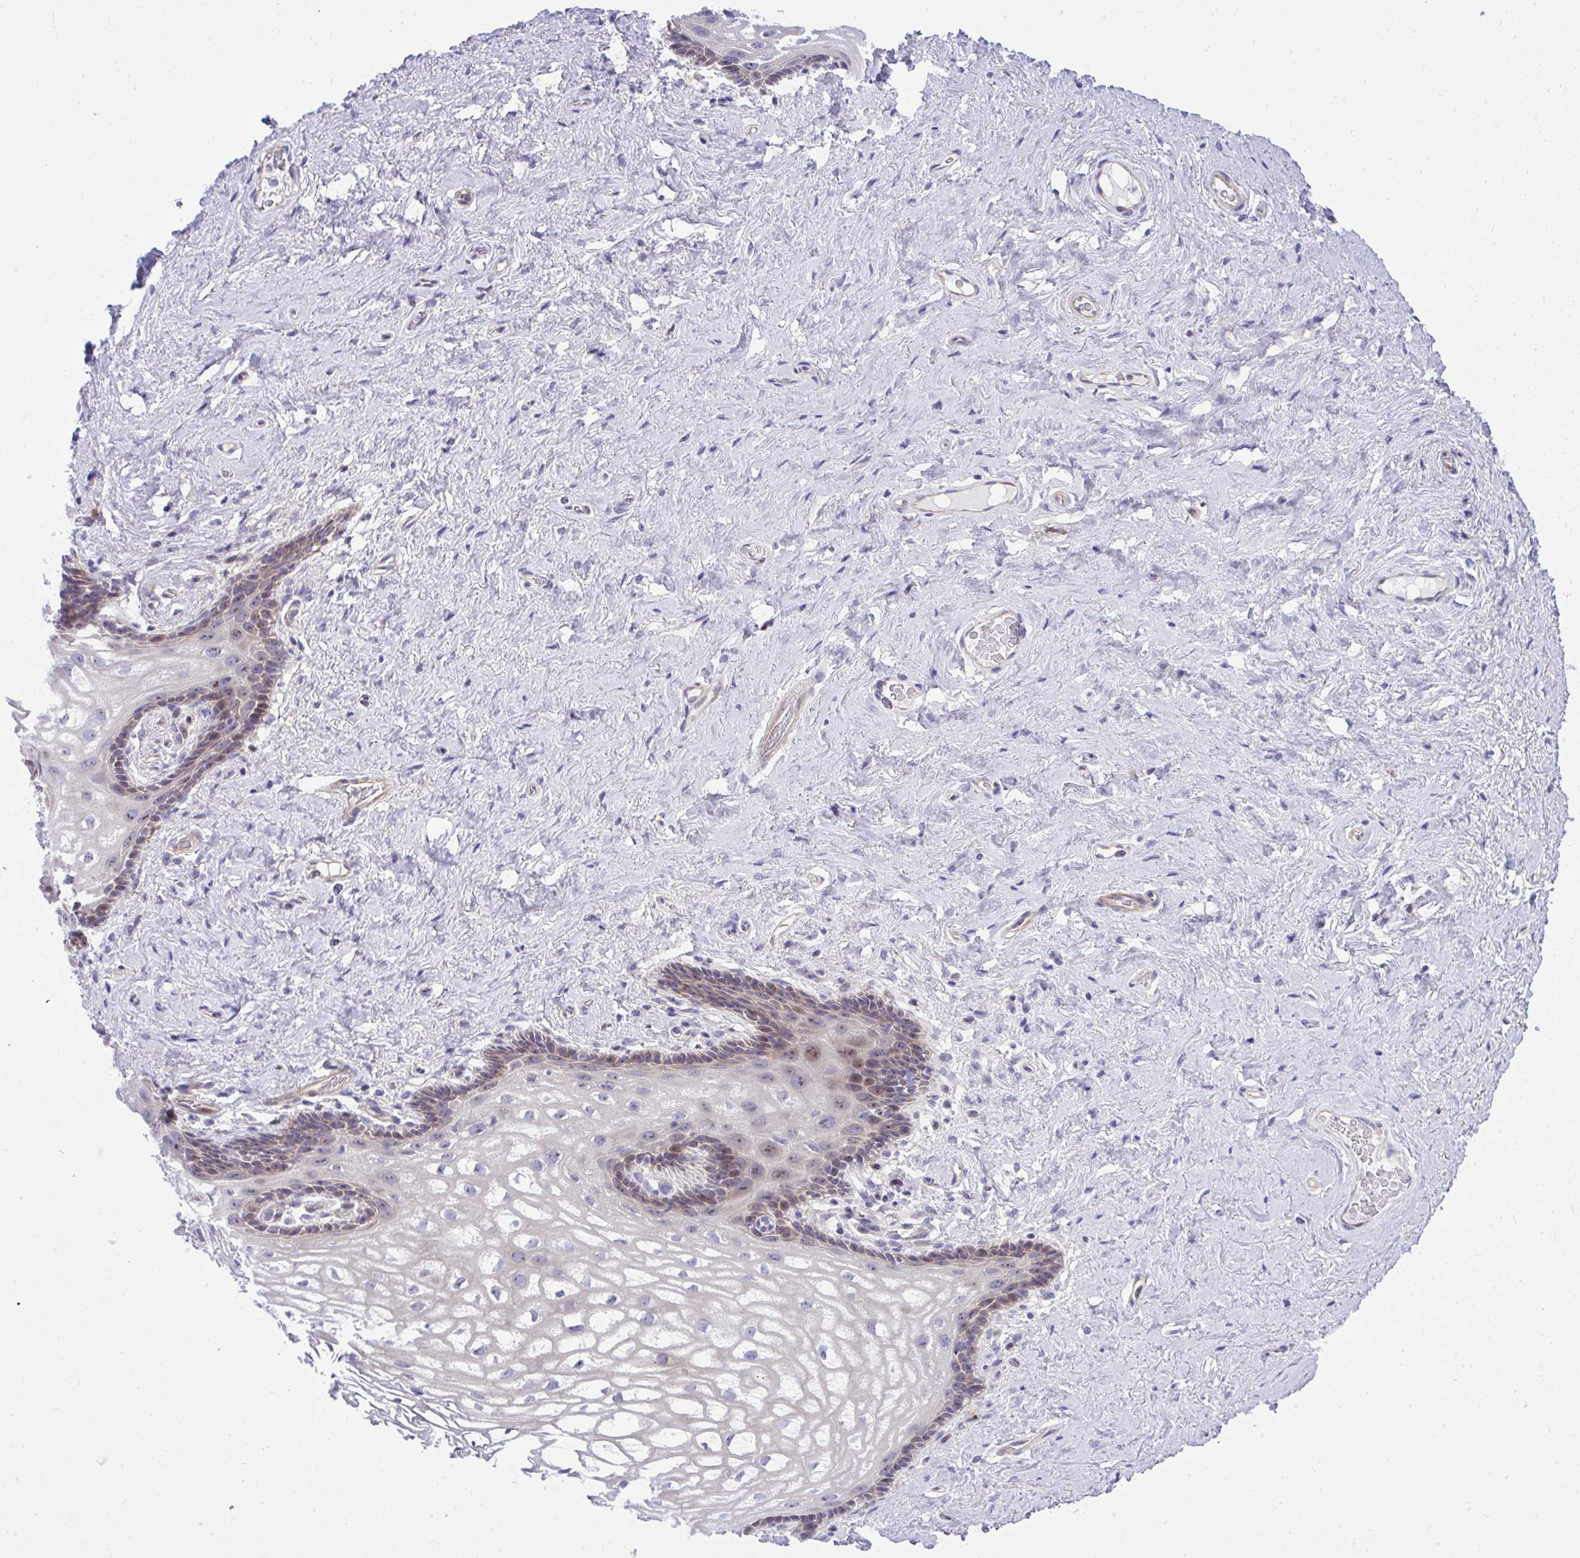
{"staining": {"intensity": "weak", "quantity": "<25%", "location": "cytoplasmic/membranous,nuclear"}, "tissue": "vagina", "cell_type": "Squamous epithelial cells", "image_type": "normal", "snomed": [{"axis": "morphology", "description": "Normal tissue, NOS"}, {"axis": "morphology", "description": "Adenocarcinoma, NOS"}, {"axis": "topography", "description": "Rectum"}, {"axis": "topography", "description": "Vagina"}, {"axis": "topography", "description": "Peripheral nerve tissue"}], "caption": "Immunohistochemistry micrograph of benign vagina stained for a protein (brown), which exhibits no positivity in squamous epithelial cells.", "gene": "GRK4", "patient": {"sex": "female", "age": 71}}